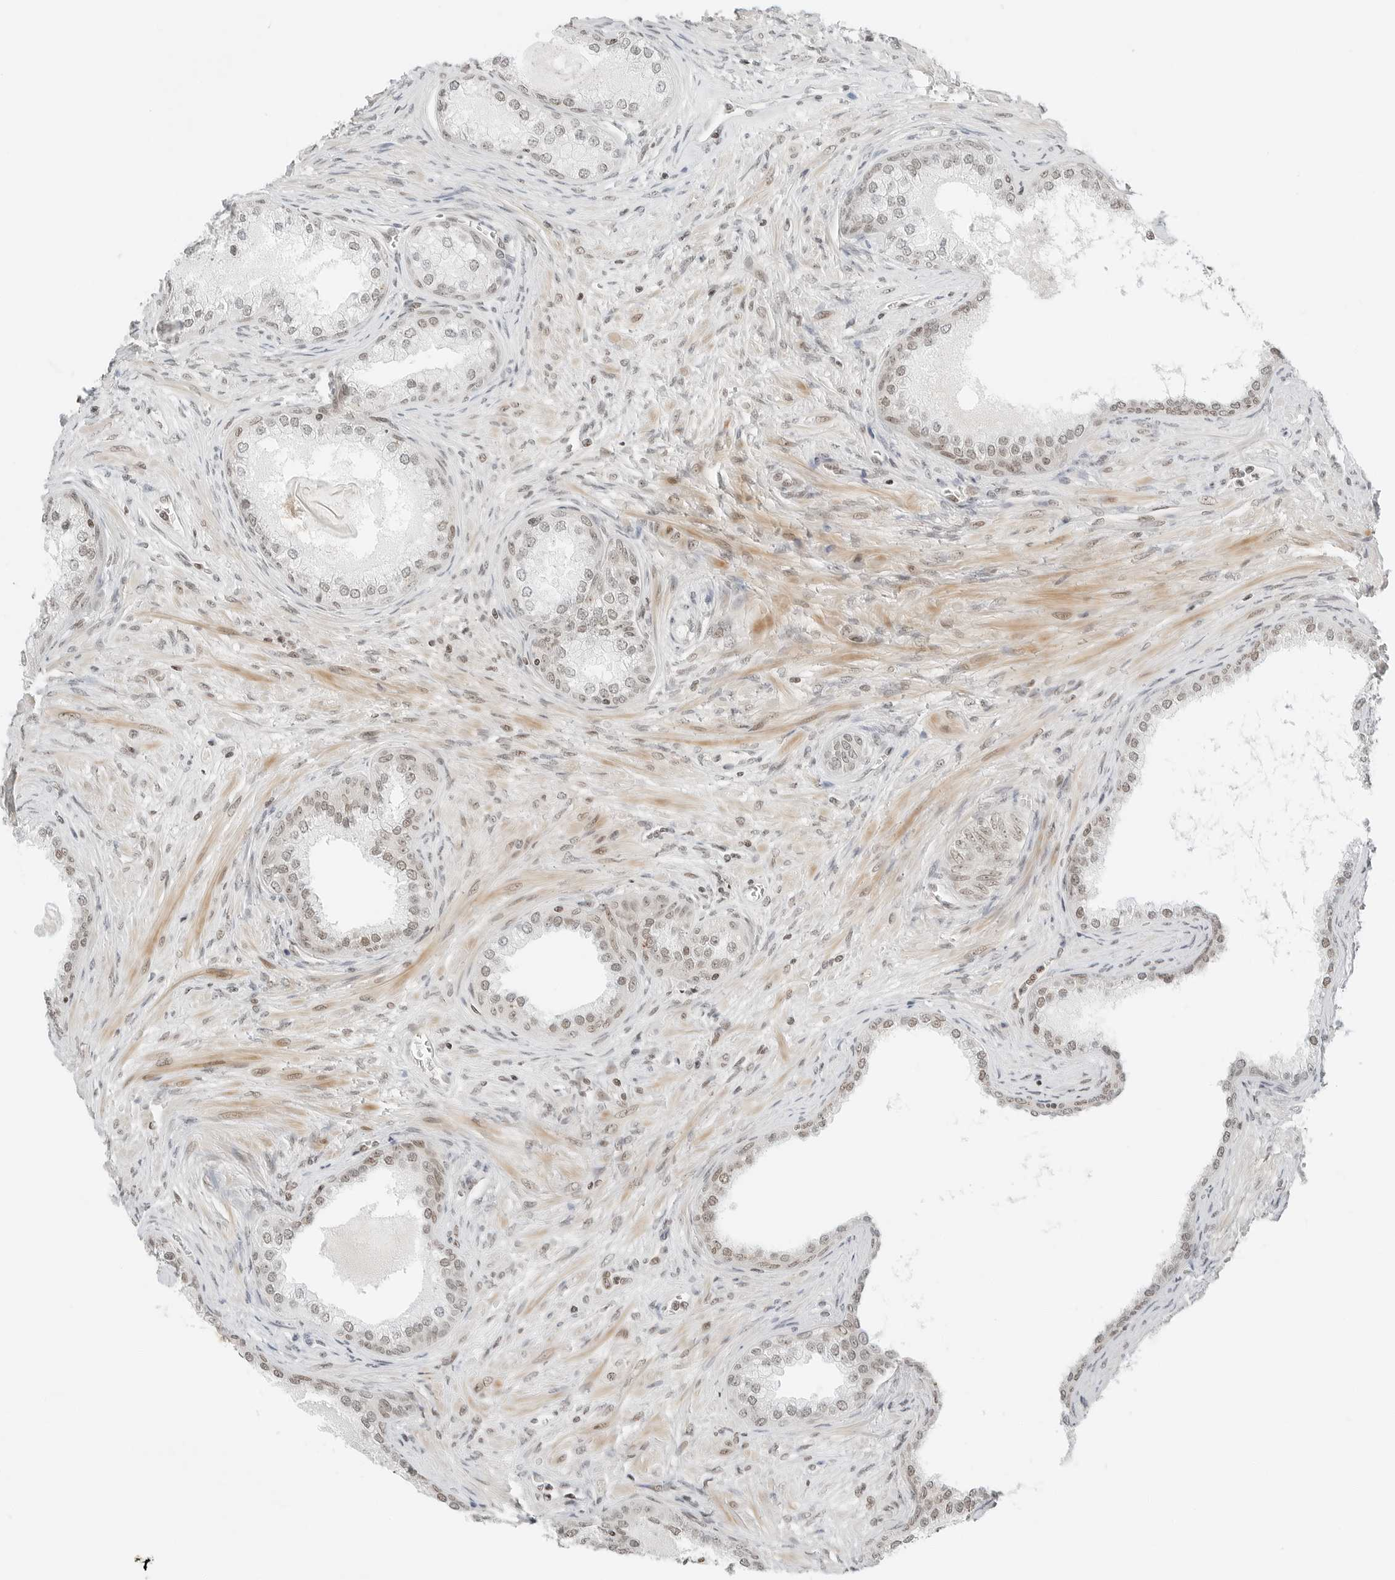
{"staining": {"intensity": "weak", "quantity": "25%-75%", "location": "nuclear"}, "tissue": "prostate cancer", "cell_type": "Tumor cells", "image_type": "cancer", "snomed": [{"axis": "morphology", "description": "Normal tissue, NOS"}, {"axis": "morphology", "description": "Adenocarcinoma, Low grade"}, {"axis": "topography", "description": "Prostate"}, {"axis": "topography", "description": "Peripheral nerve tissue"}], "caption": "Immunohistochemical staining of human prostate low-grade adenocarcinoma shows weak nuclear protein positivity in about 25%-75% of tumor cells.", "gene": "CRTC2", "patient": {"sex": "male", "age": 71}}